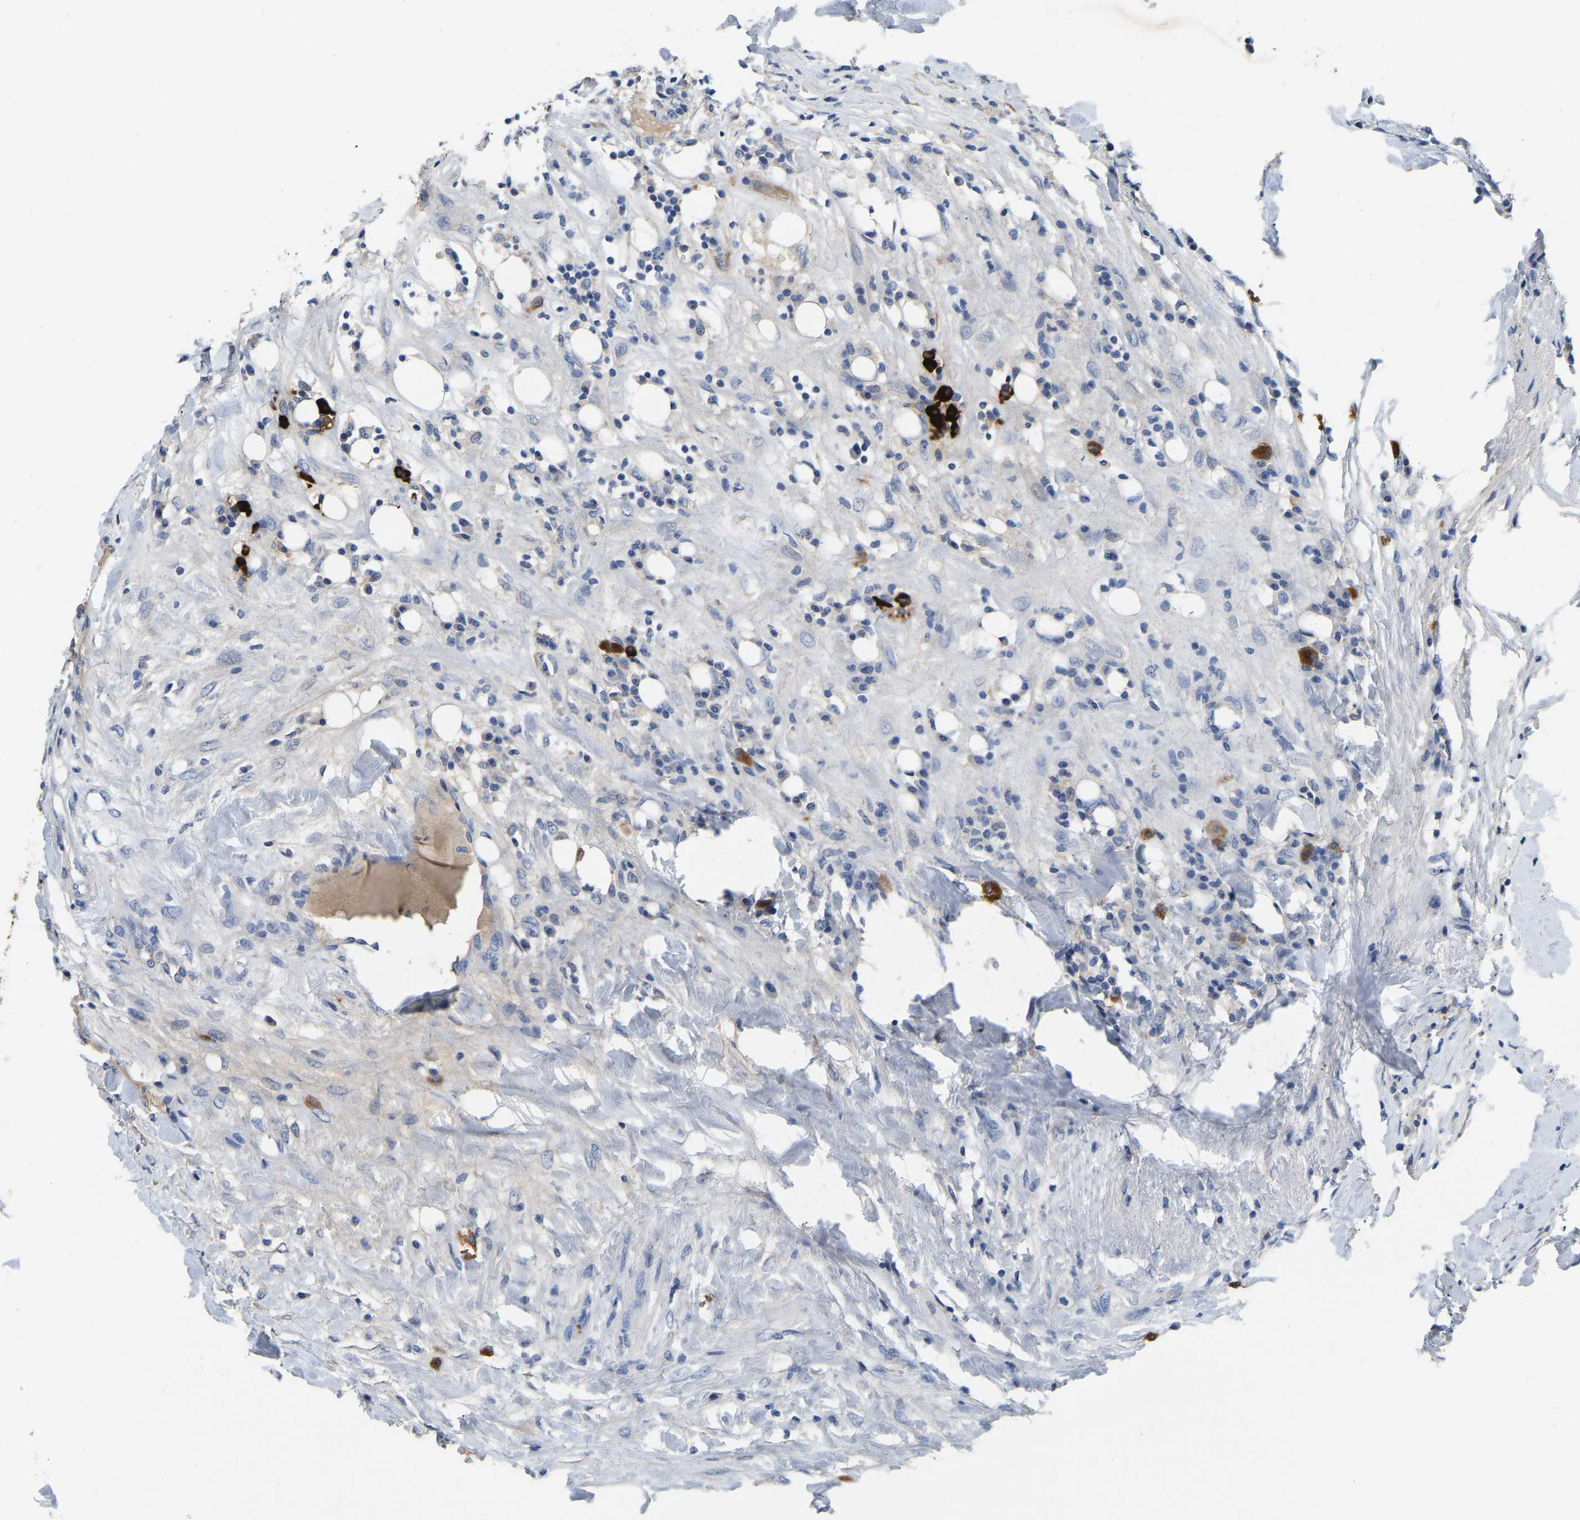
{"staining": {"intensity": "negative", "quantity": "none", "location": "none"}, "tissue": "breast cancer", "cell_type": "Tumor cells", "image_type": "cancer", "snomed": [{"axis": "morphology", "description": "Duct carcinoma"}, {"axis": "topography", "description": "Breast"}], "caption": "Tumor cells are negative for brown protein staining in breast cancer (infiltrating ductal carcinoma).", "gene": "RAB27B", "patient": {"sex": "female", "age": 37}}